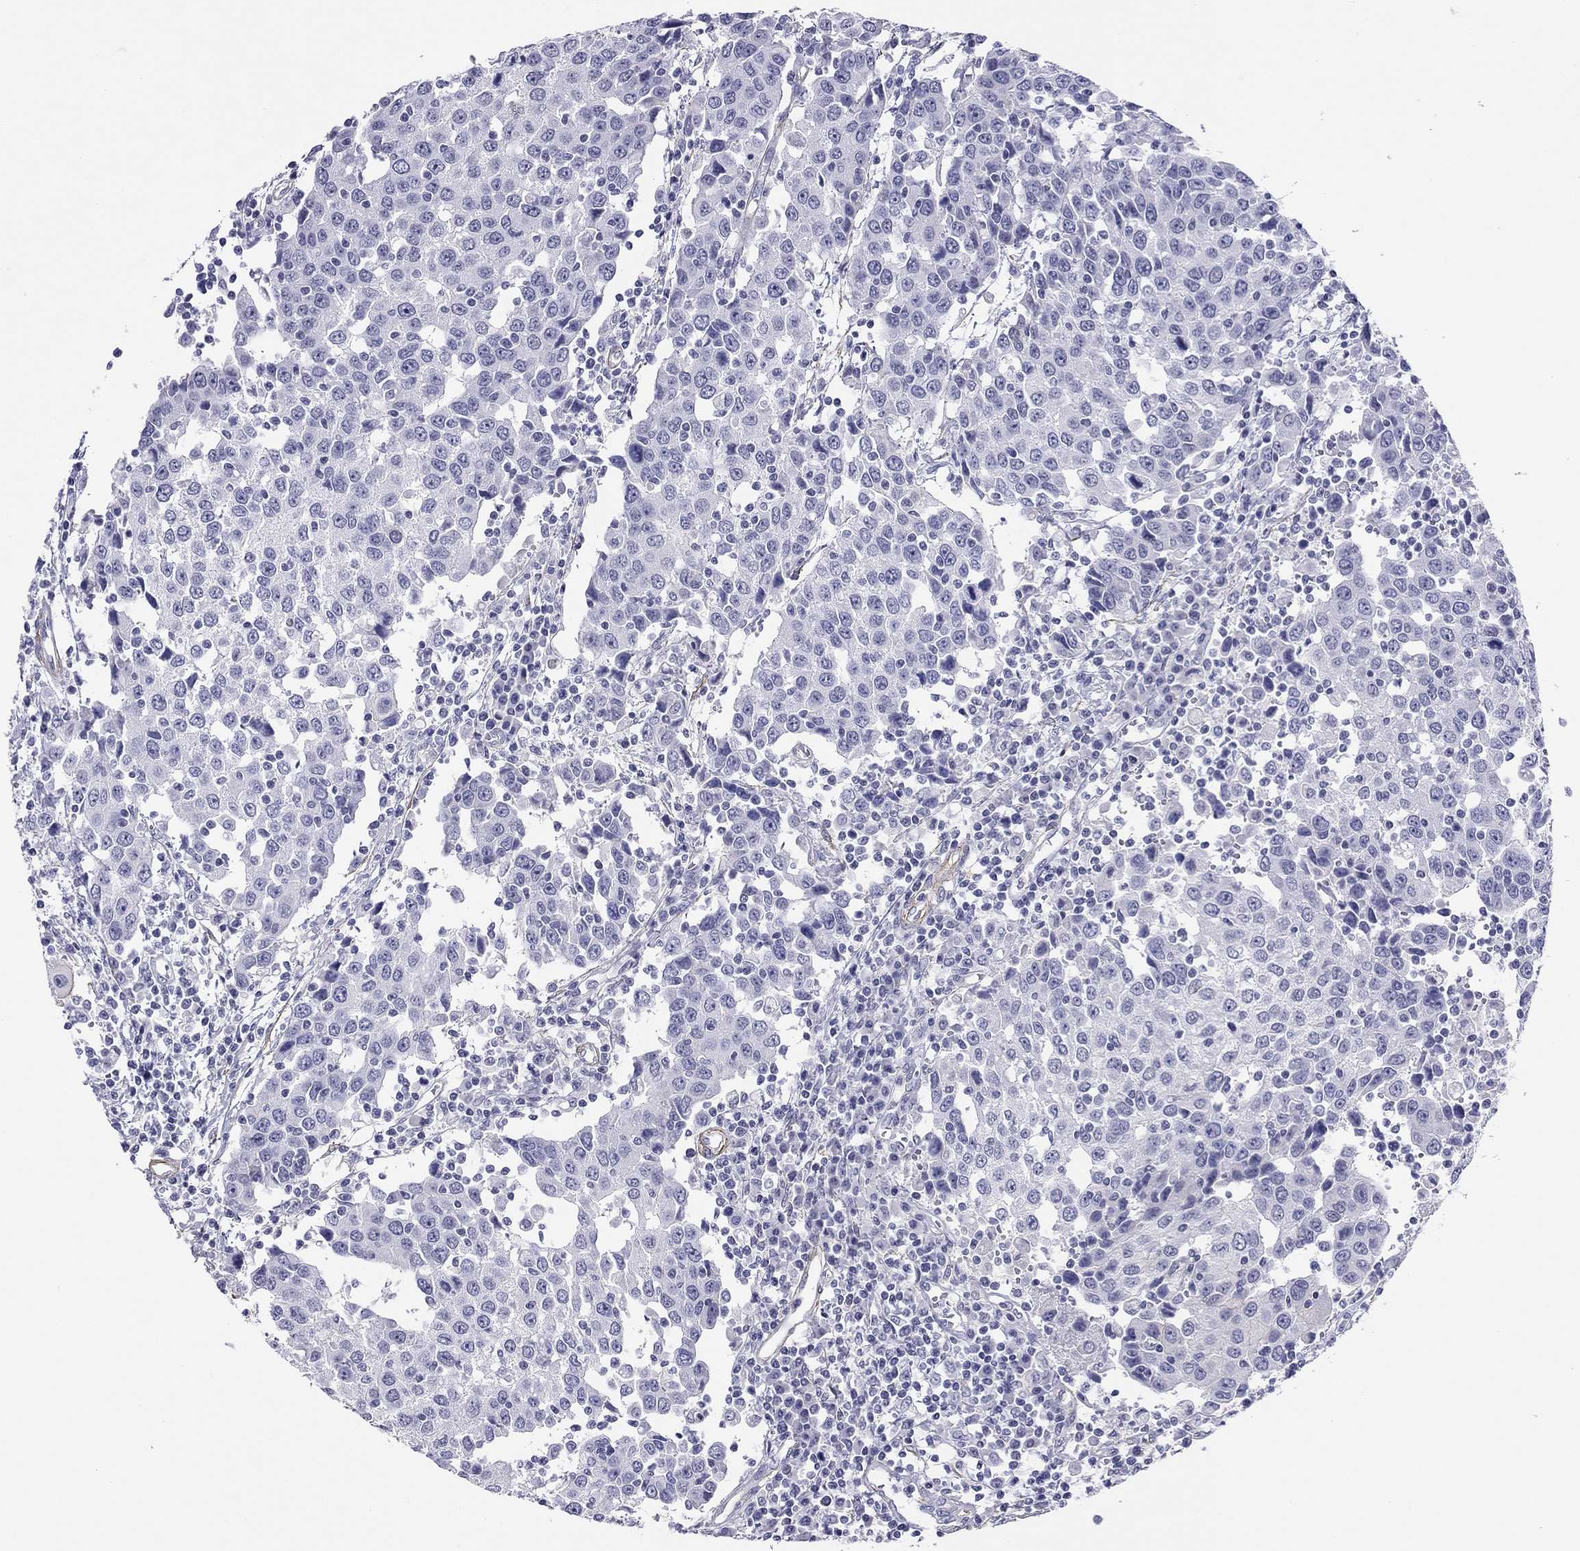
{"staining": {"intensity": "negative", "quantity": "none", "location": "none"}, "tissue": "urothelial cancer", "cell_type": "Tumor cells", "image_type": "cancer", "snomed": [{"axis": "morphology", "description": "Urothelial carcinoma, High grade"}, {"axis": "topography", "description": "Urinary bladder"}], "caption": "An IHC photomicrograph of high-grade urothelial carcinoma is shown. There is no staining in tumor cells of high-grade urothelial carcinoma.", "gene": "MYMX", "patient": {"sex": "female", "age": 85}}